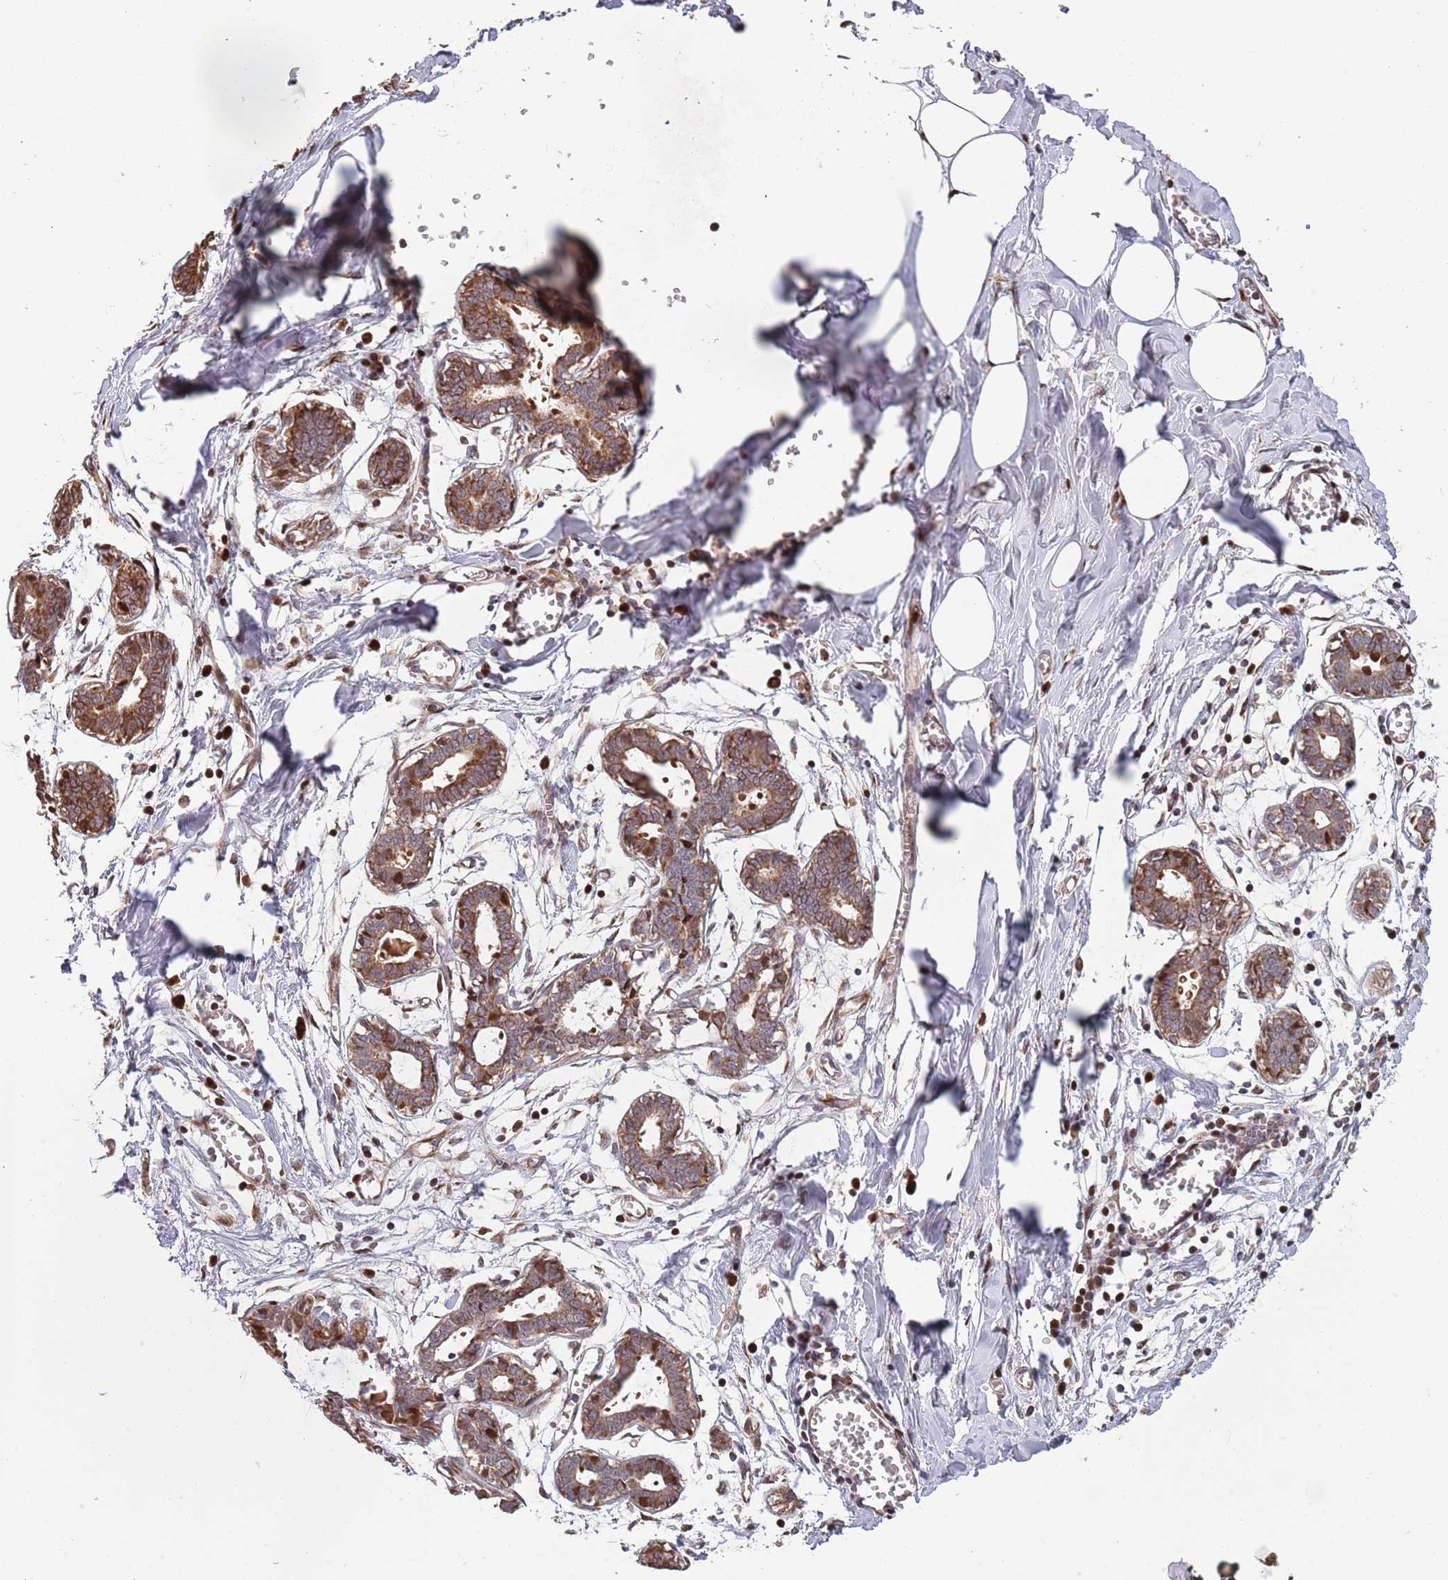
{"staining": {"intensity": "negative", "quantity": "none", "location": "none"}, "tissue": "breast", "cell_type": "Adipocytes", "image_type": "normal", "snomed": [{"axis": "morphology", "description": "Normal tissue, NOS"}, {"axis": "topography", "description": "Breast"}], "caption": "This histopathology image is of benign breast stained with IHC to label a protein in brown with the nuclei are counter-stained blue. There is no positivity in adipocytes.", "gene": "SYNDIG1L", "patient": {"sex": "female", "age": 27}}